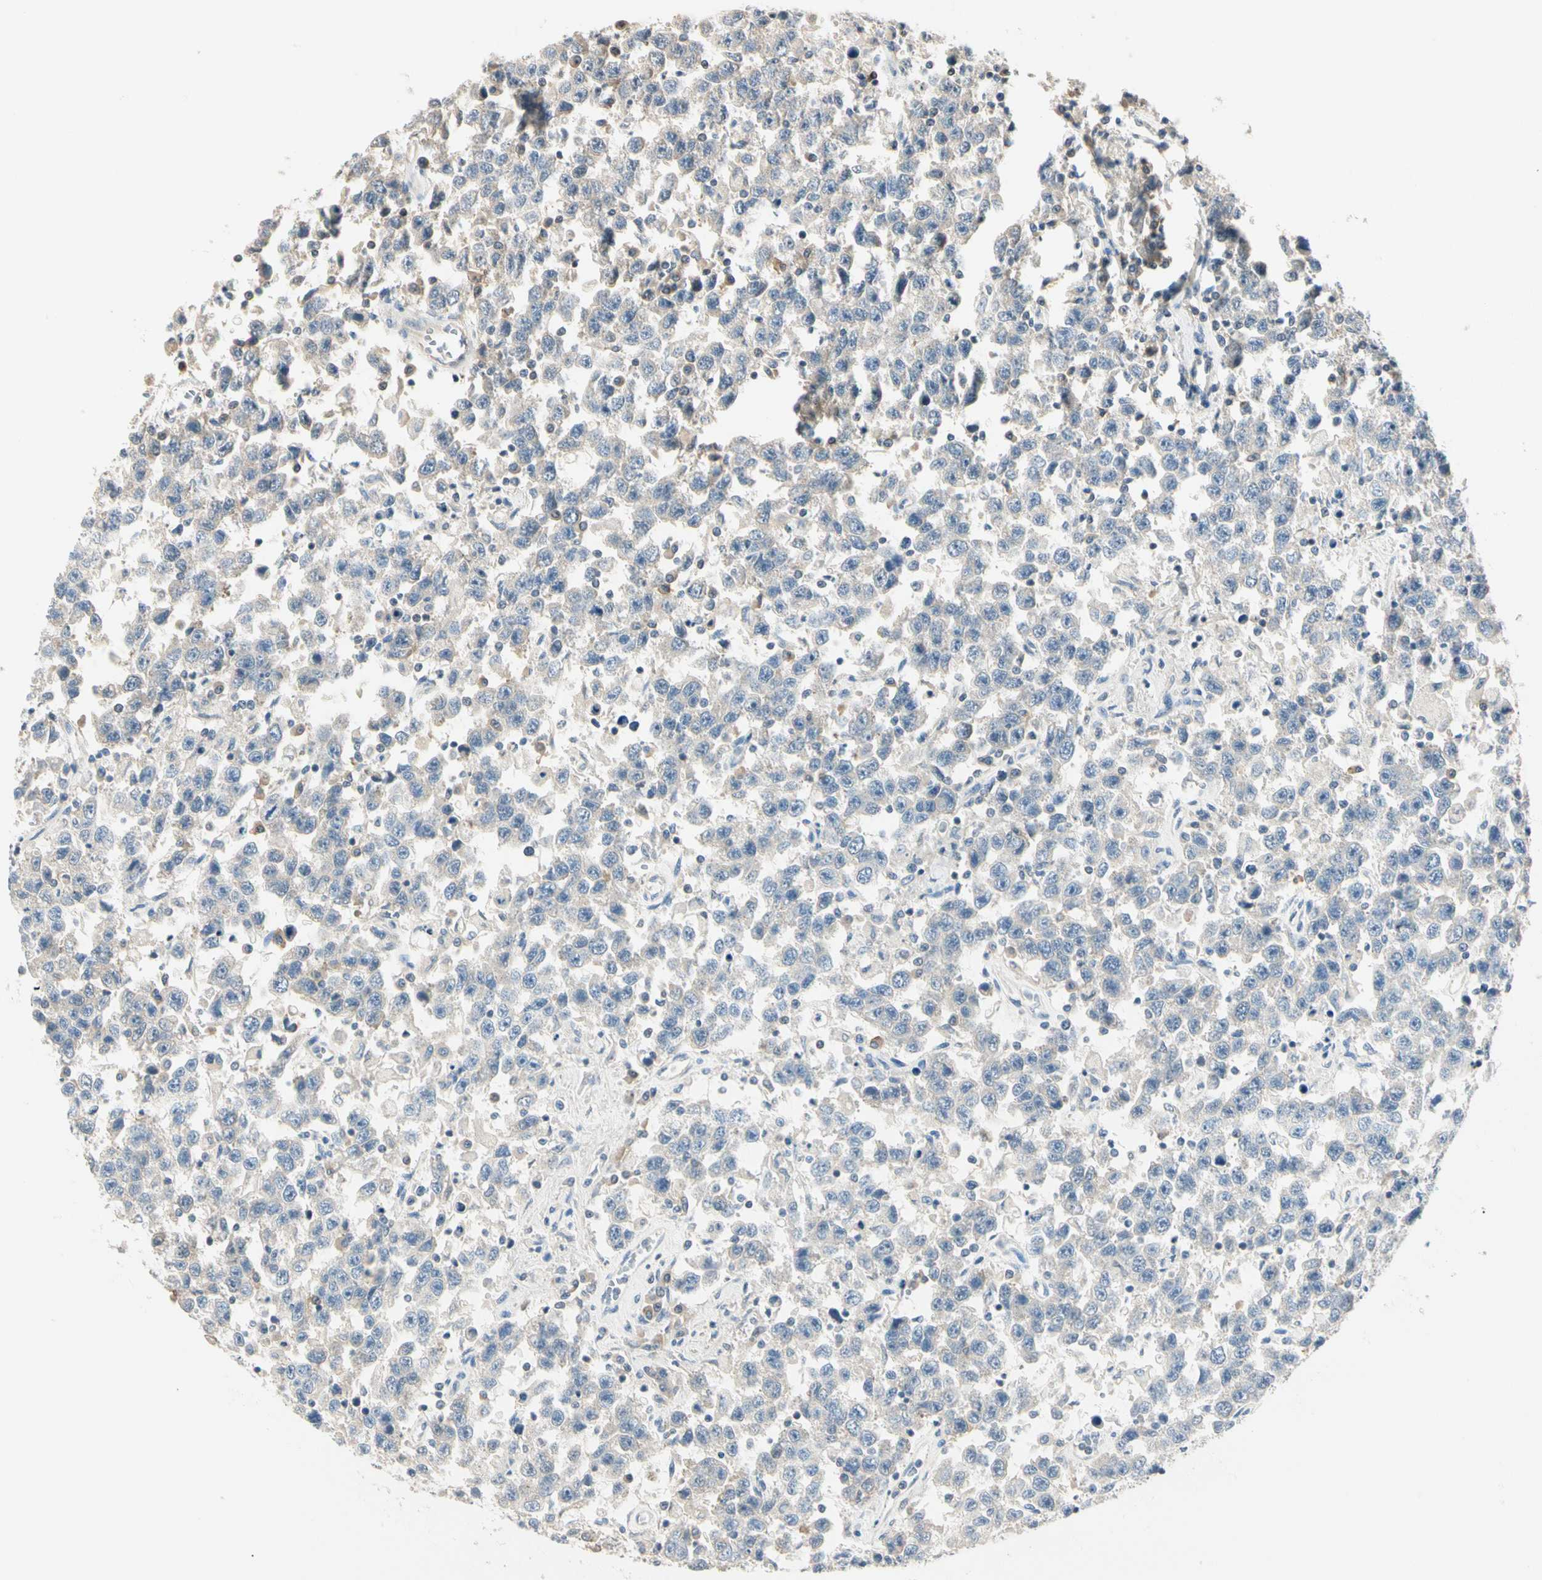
{"staining": {"intensity": "weak", "quantity": "<25%", "location": "cytoplasmic/membranous"}, "tissue": "testis cancer", "cell_type": "Tumor cells", "image_type": "cancer", "snomed": [{"axis": "morphology", "description": "Seminoma, NOS"}, {"axis": "topography", "description": "Testis"}], "caption": "Tumor cells are negative for brown protein staining in testis cancer.", "gene": "GPR153", "patient": {"sex": "male", "age": 41}}